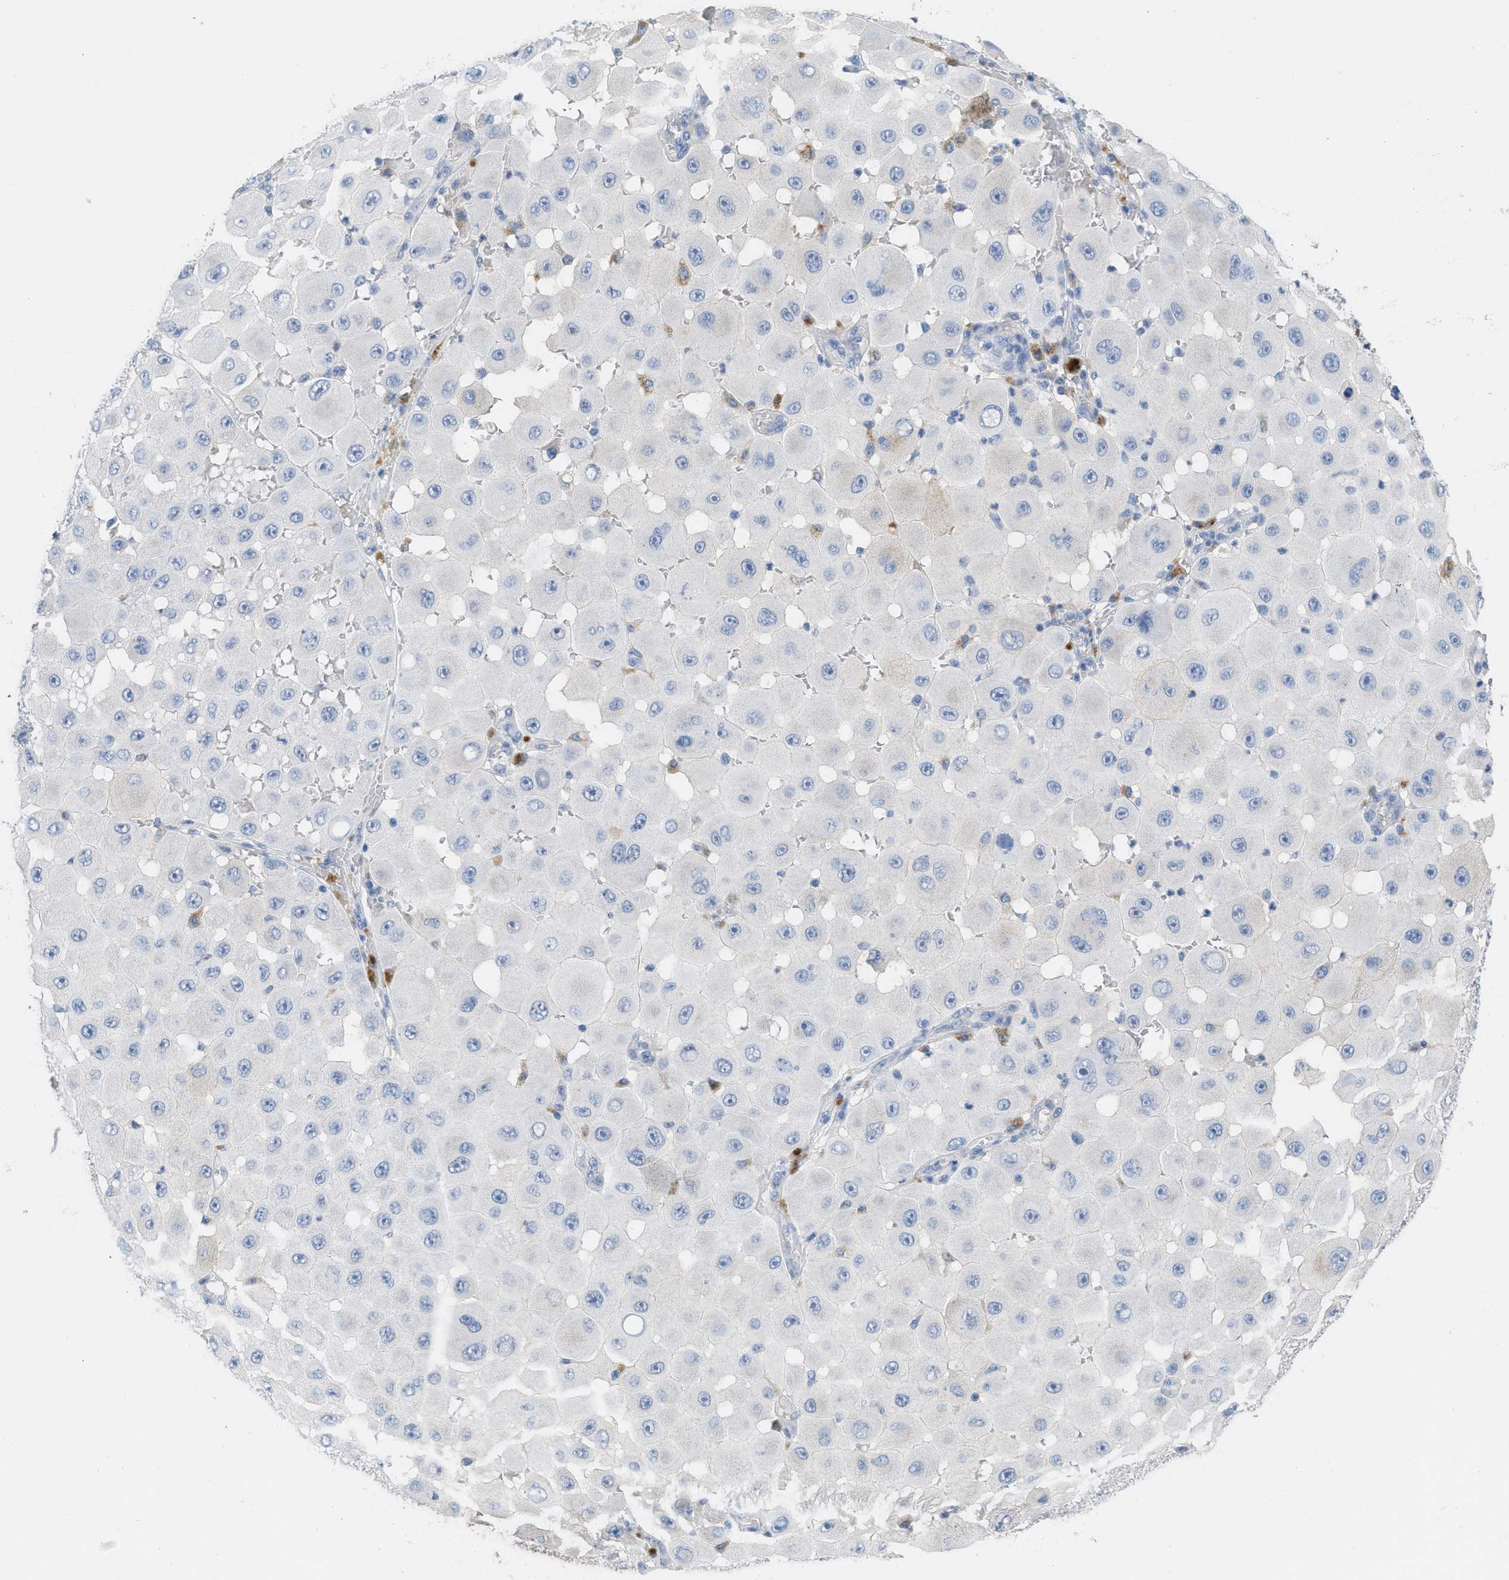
{"staining": {"intensity": "negative", "quantity": "none", "location": "none"}, "tissue": "melanoma", "cell_type": "Tumor cells", "image_type": "cancer", "snomed": [{"axis": "morphology", "description": "Malignant melanoma, NOS"}, {"axis": "topography", "description": "Skin"}], "caption": "The immunohistochemistry photomicrograph has no significant positivity in tumor cells of melanoma tissue. The staining is performed using DAB (3,3'-diaminobenzidine) brown chromogen with nuclei counter-stained in using hematoxylin.", "gene": "HPX", "patient": {"sex": "female", "age": 81}}